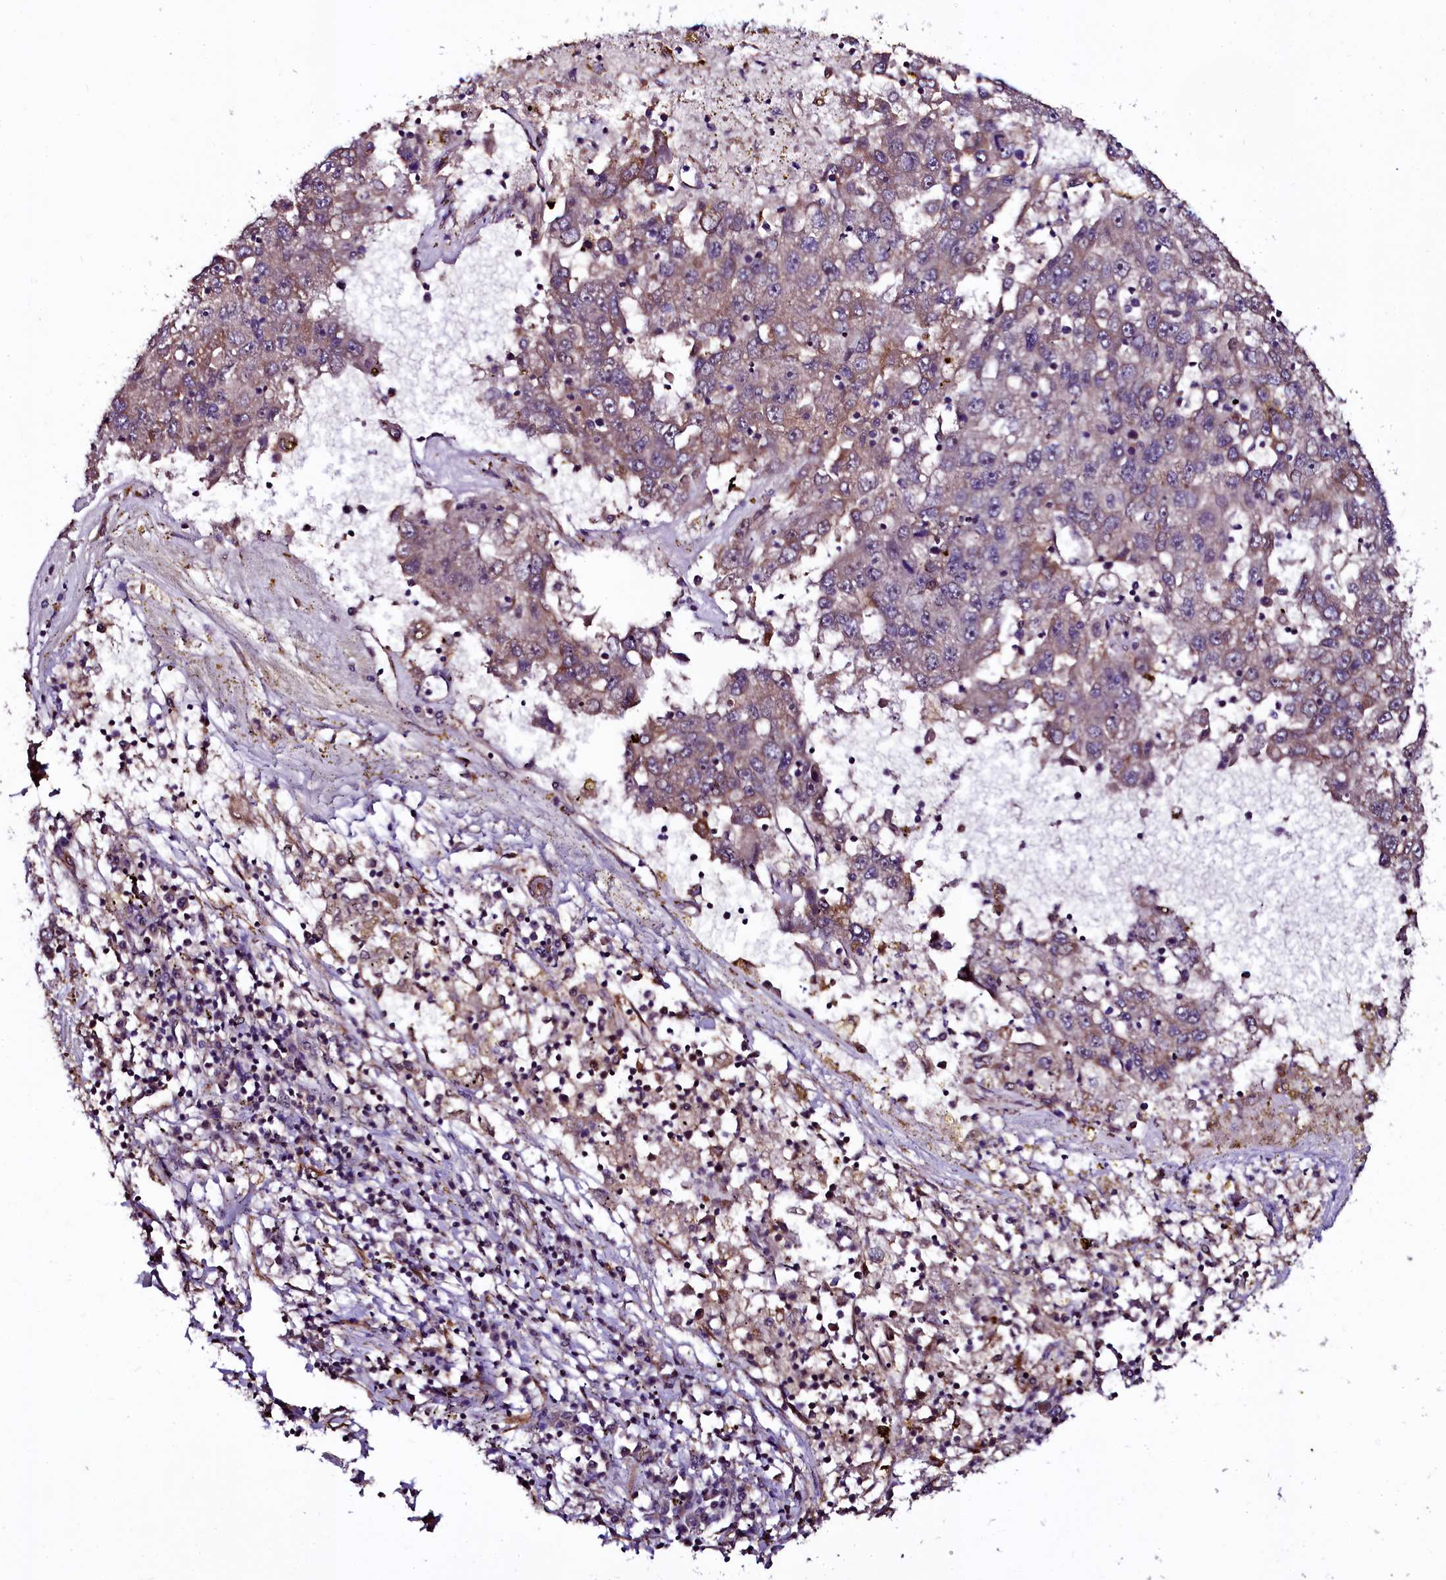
{"staining": {"intensity": "weak", "quantity": "<25%", "location": "cytoplasmic/membranous"}, "tissue": "liver cancer", "cell_type": "Tumor cells", "image_type": "cancer", "snomed": [{"axis": "morphology", "description": "Carcinoma, Hepatocellular, NOS"}, {"axis": "topography", "description": "Liver"}], "caption": "Liver hepatocellular carcinoma was stained to show a protein in brown. There is no significant positivity in tumor cells.", "gene": "N4BP1", "patient": {"sex": "male", "age": 49}}